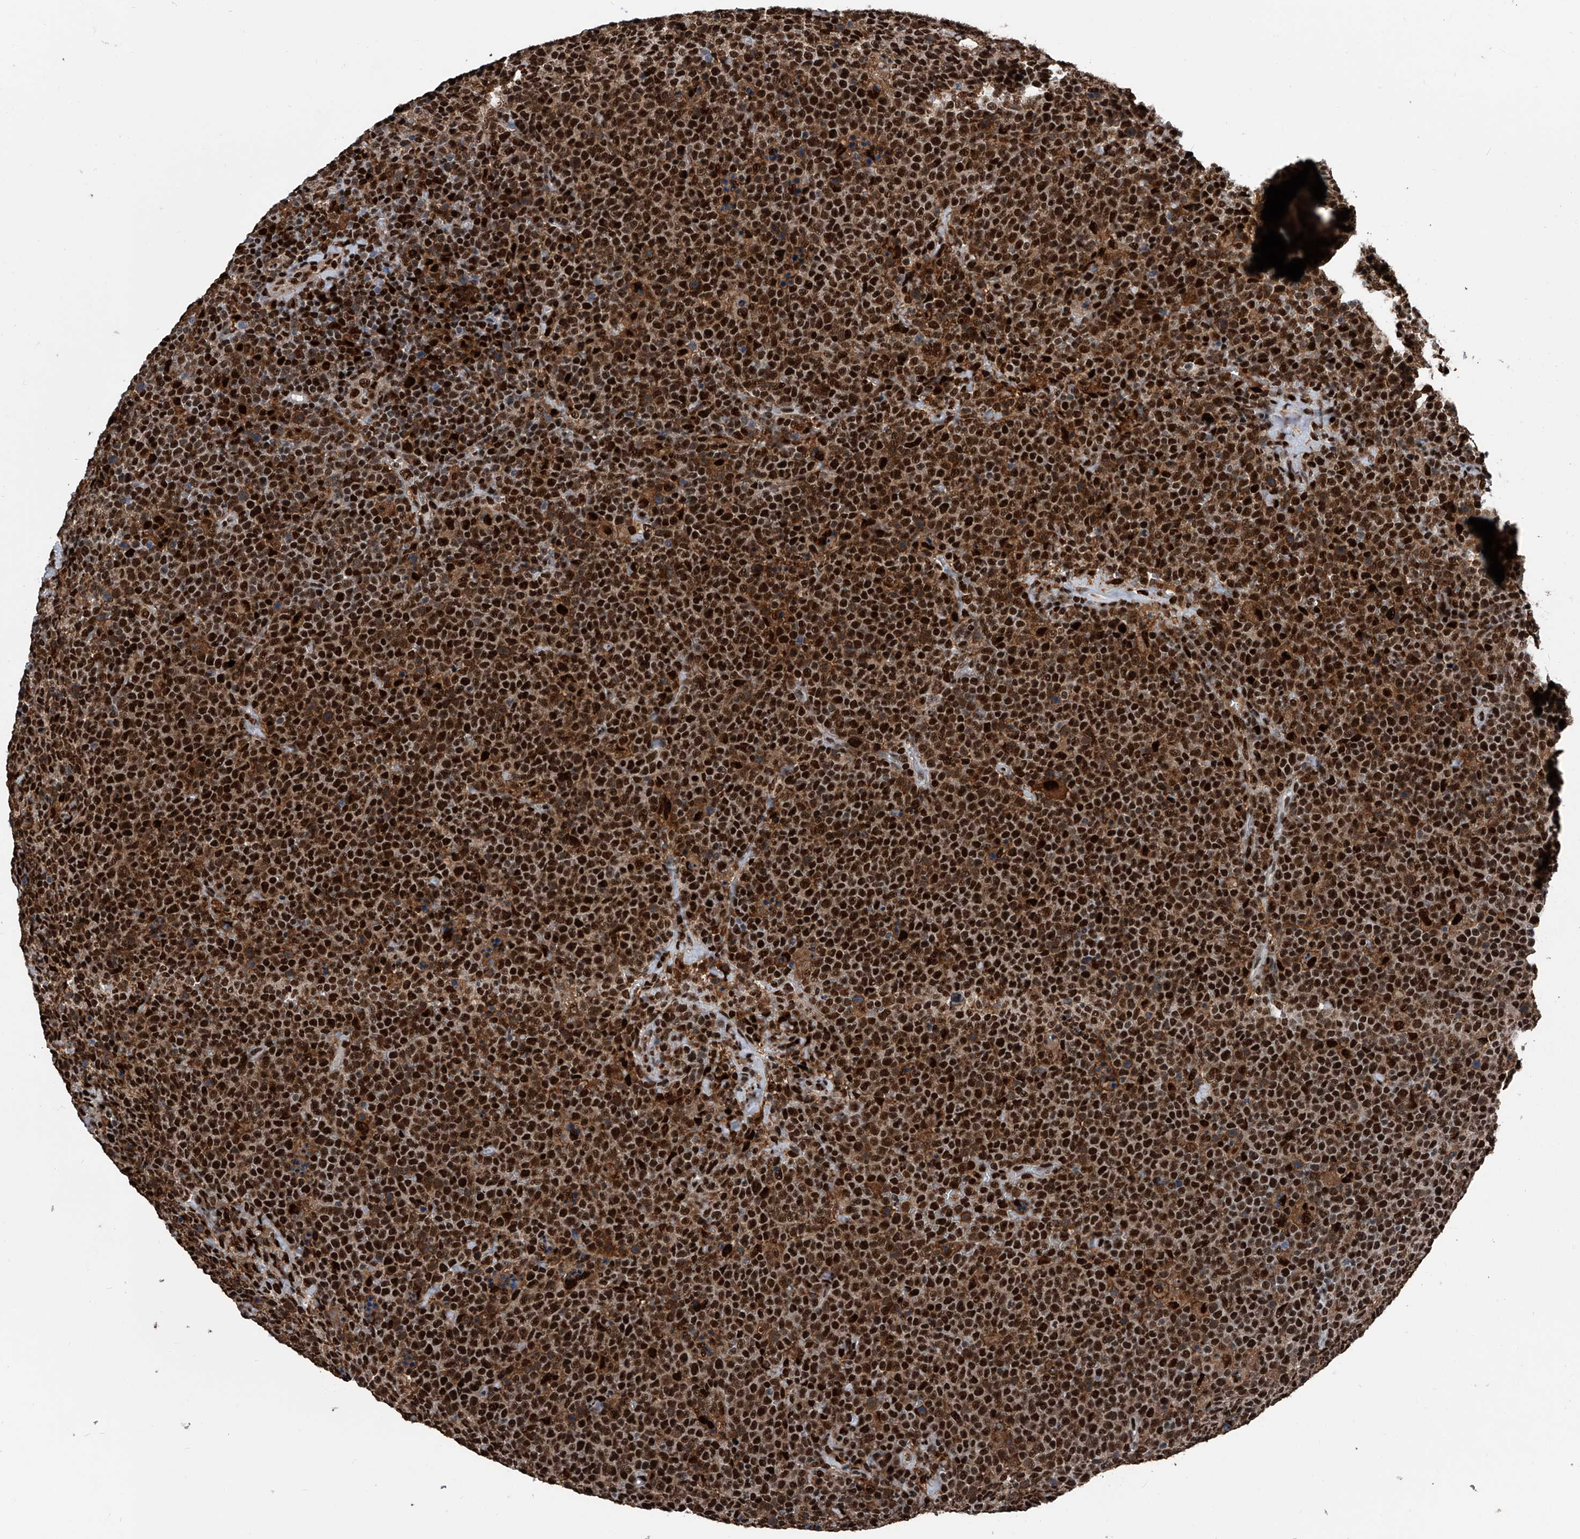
{"staining": {"intensity": "strong", "quantity": ">75%", "location": "cytoplasmic/membranous,nuclear"}, "tissue": "lymphoma", "cell_type": "Tumor cells", "image_type": "cancer", "snomed": [{"axis": "morphology", "description": "Malignant lymphoma, non-Hodgkin's type, High grade"}, {"axis": "topography", "description": "Lymph node"}], "caption": "High-magnification brightfield microscopy of malignant lymphoma, non-Hodgkin's type (high-grade) stained with DAB (brown) and counterstained with hematoxylin (blue). tumor cells exhibit strong cytoplasmic/membranous and nuclear expression is appreciated in approximately>75% of cells.", "gene": "FKBP5", "patient": {"sex": "male", "age": 61}}